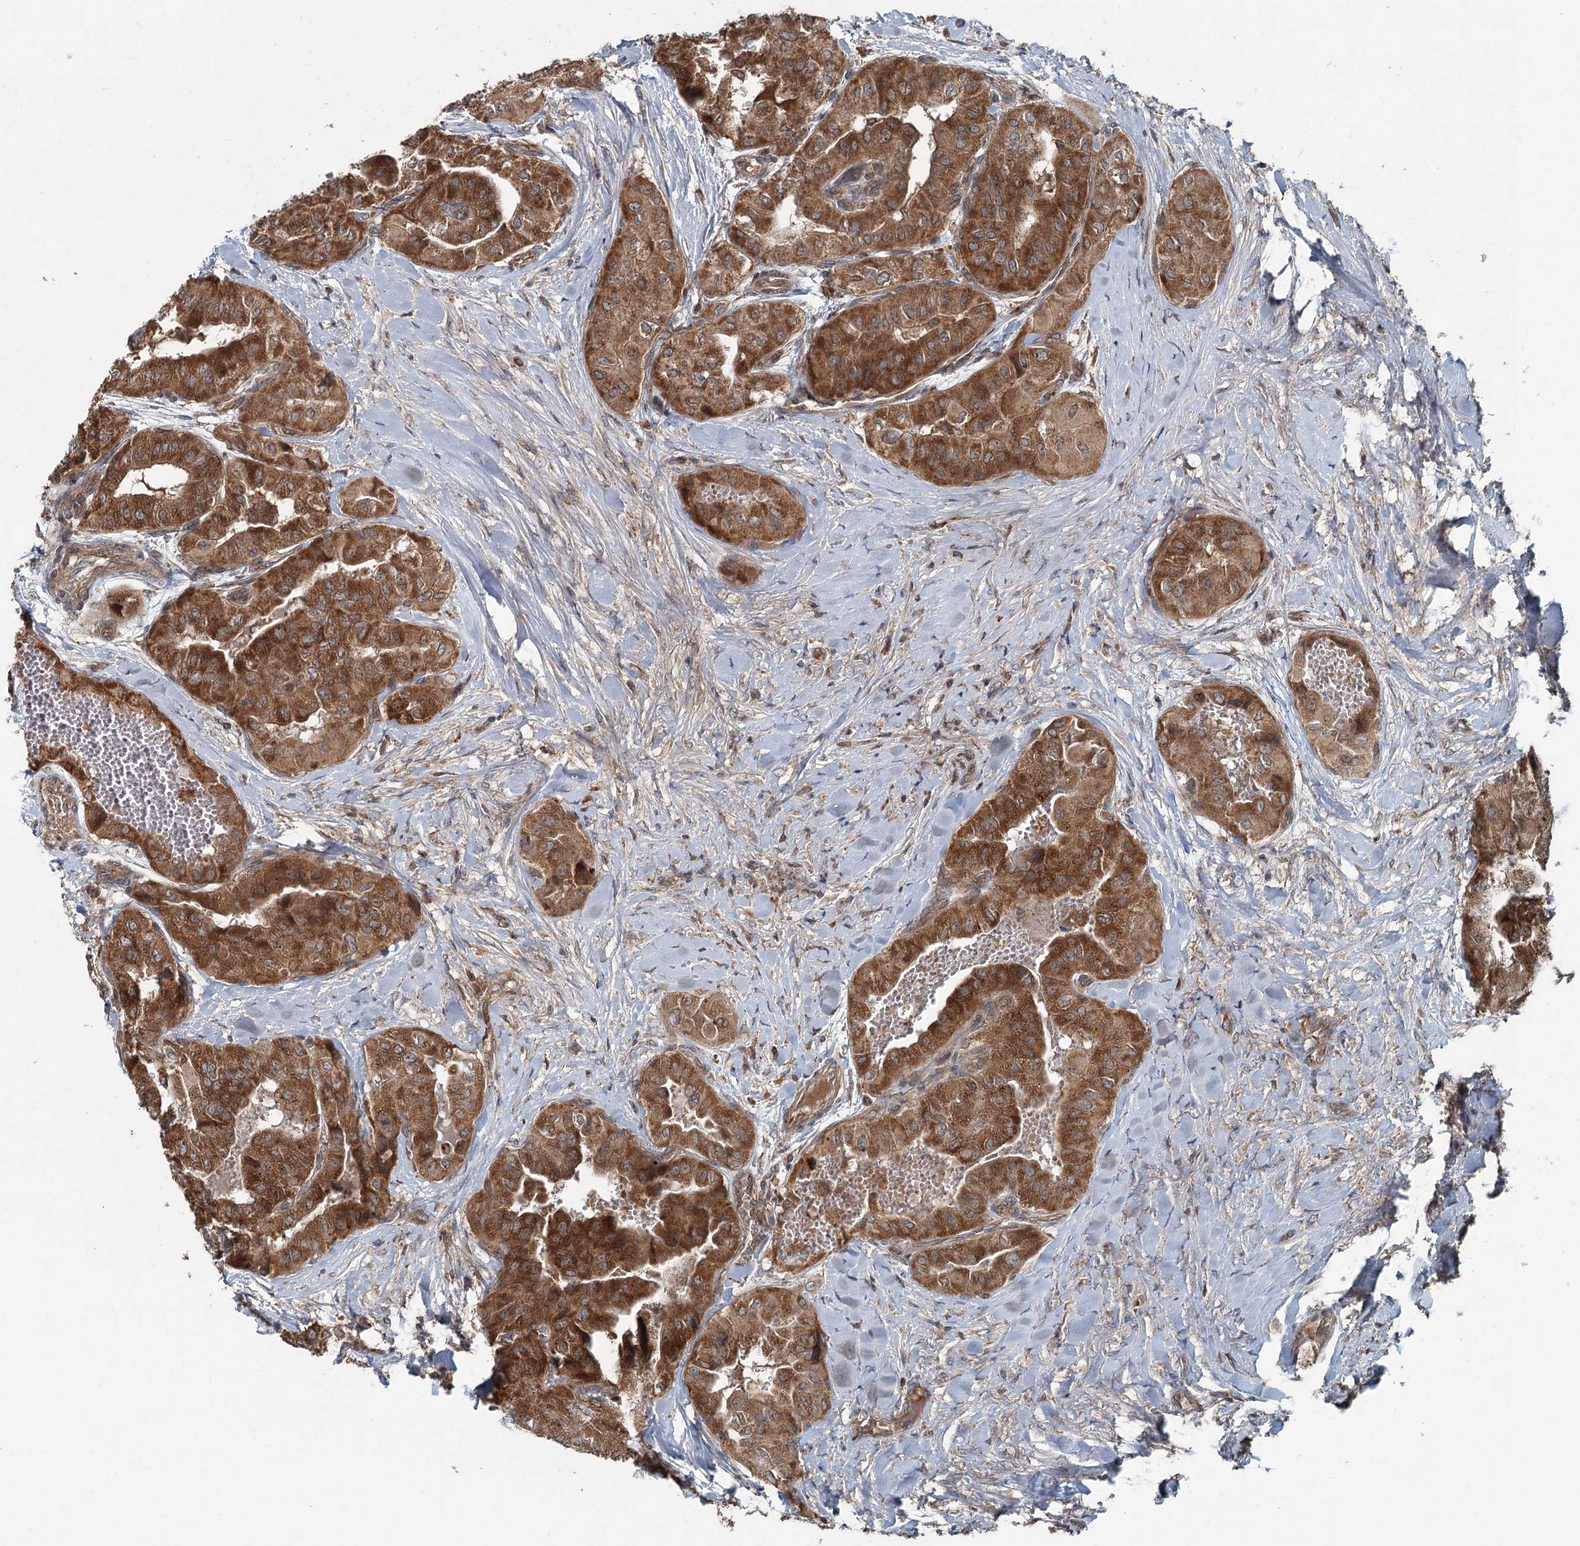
{"staining": {"intensity": "strong", "quantity": ">75%", "location": "cytoplasmic/membranous"}, "tissue": "thyroid cancer", "cell_type": "Tumor cells", "image_type": "cancer", "snomed": [{"axis": "morphology", "description": "Papillary adenocarcinoma, NOS"}, {"axis": "topography", "description": "Thyroid gland"}], "caption": "Thyroid cancer (papillary adenocarcinoma) stained with DAB (3,3'-diaminobenzidine) IHC shows high levels of strong cytoplasmic/membranous expression in approximately >75% of tumor cells.", "gene": "SKIC3", "patient": {"sex": "female", "age": 59}}